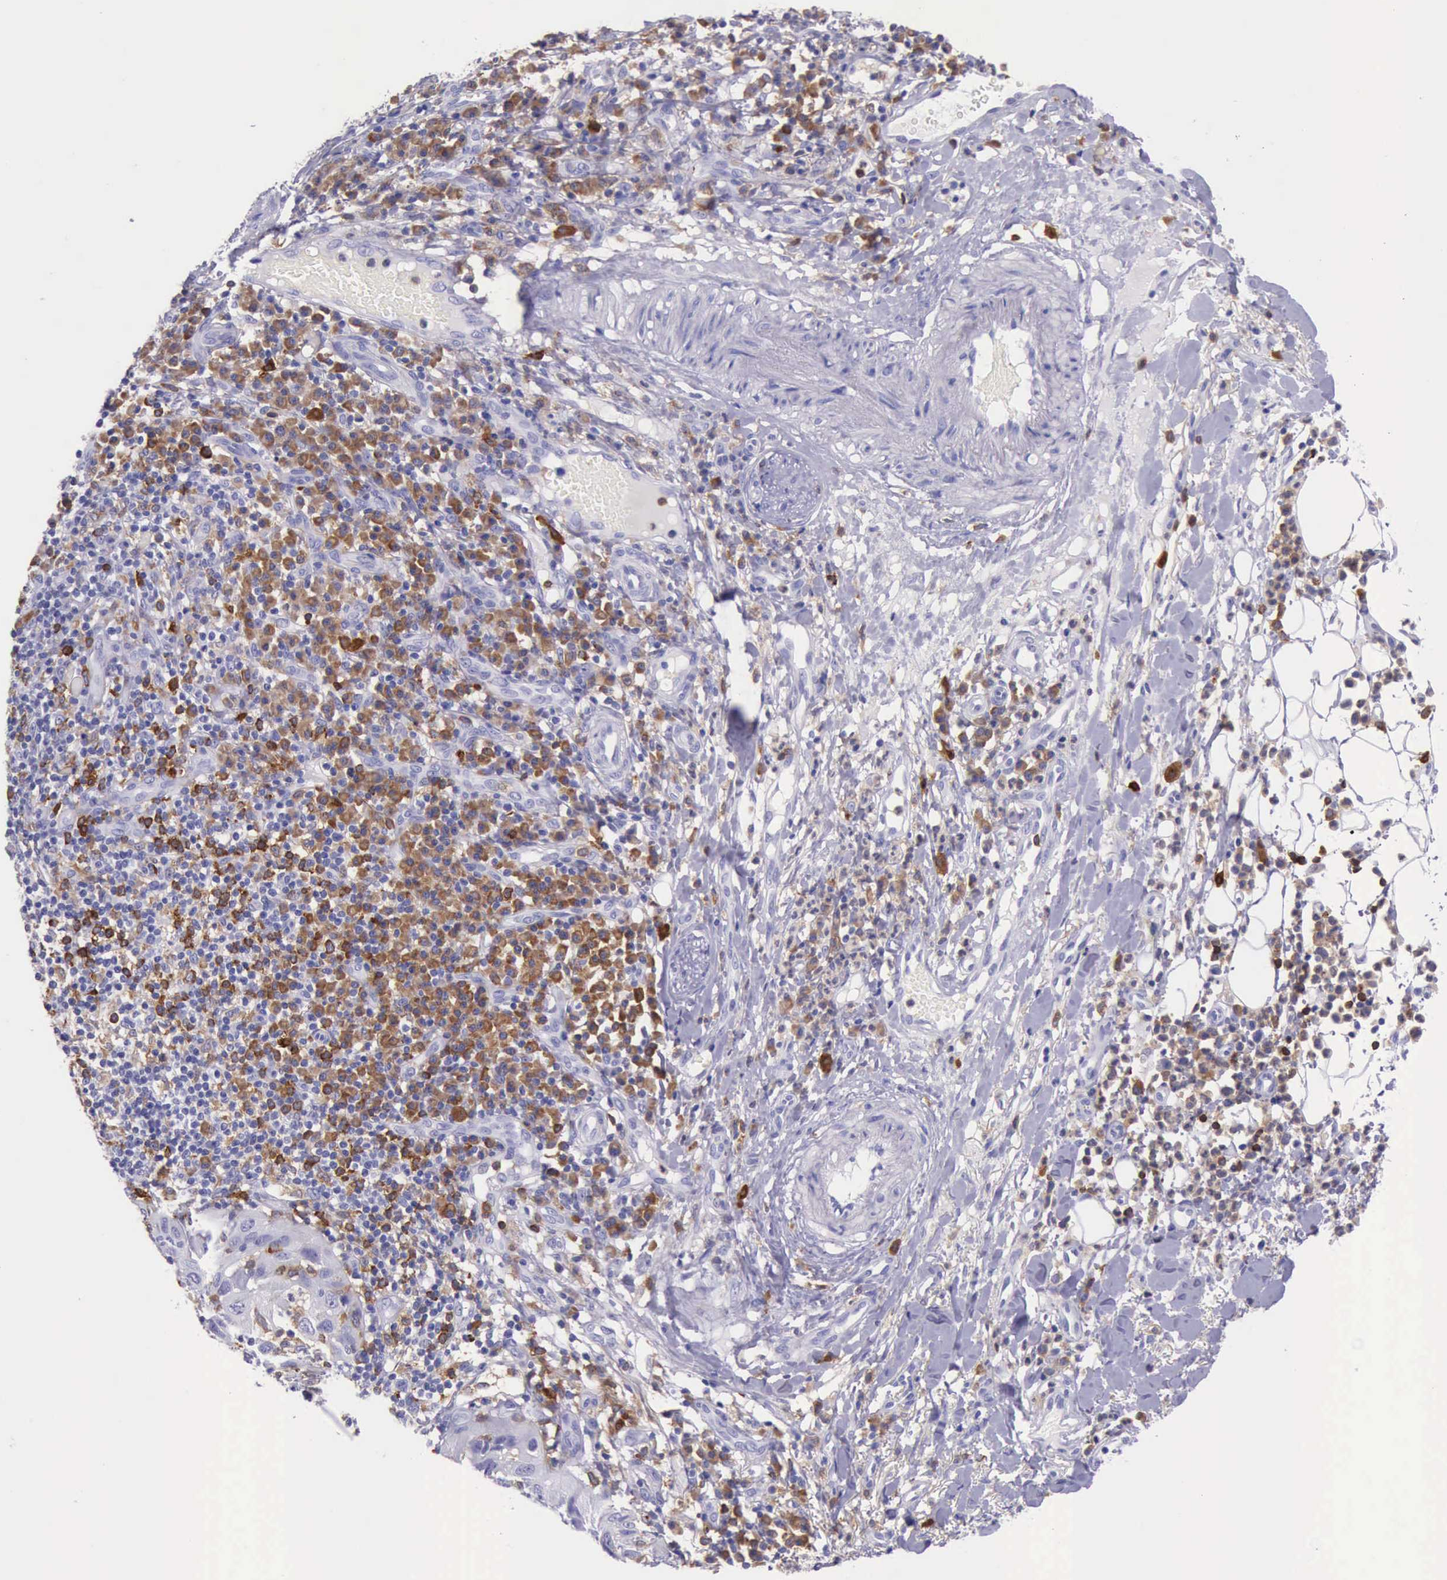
{"staining": {"intensity": "moderate", "quantity": "25%-75%", "location": "cytoplasmic/membranous"}, "tissue": "skin cancer", "cell_type": "Tumor cells", "image_type": "cancer", "snomed": [{"axis": "morphology", "description": "Squamous cell carcinoma, NOS"}, {"axis": "topography", "description": "Skin"}], "caption": "Human skin cancer stained with a brown dye shows moderate cytoplasmic/membranous positive staining in approximately 25%-75% of tumor cells.", "gene": "BTK", "patient": {"sex": "female", "age": 89}}